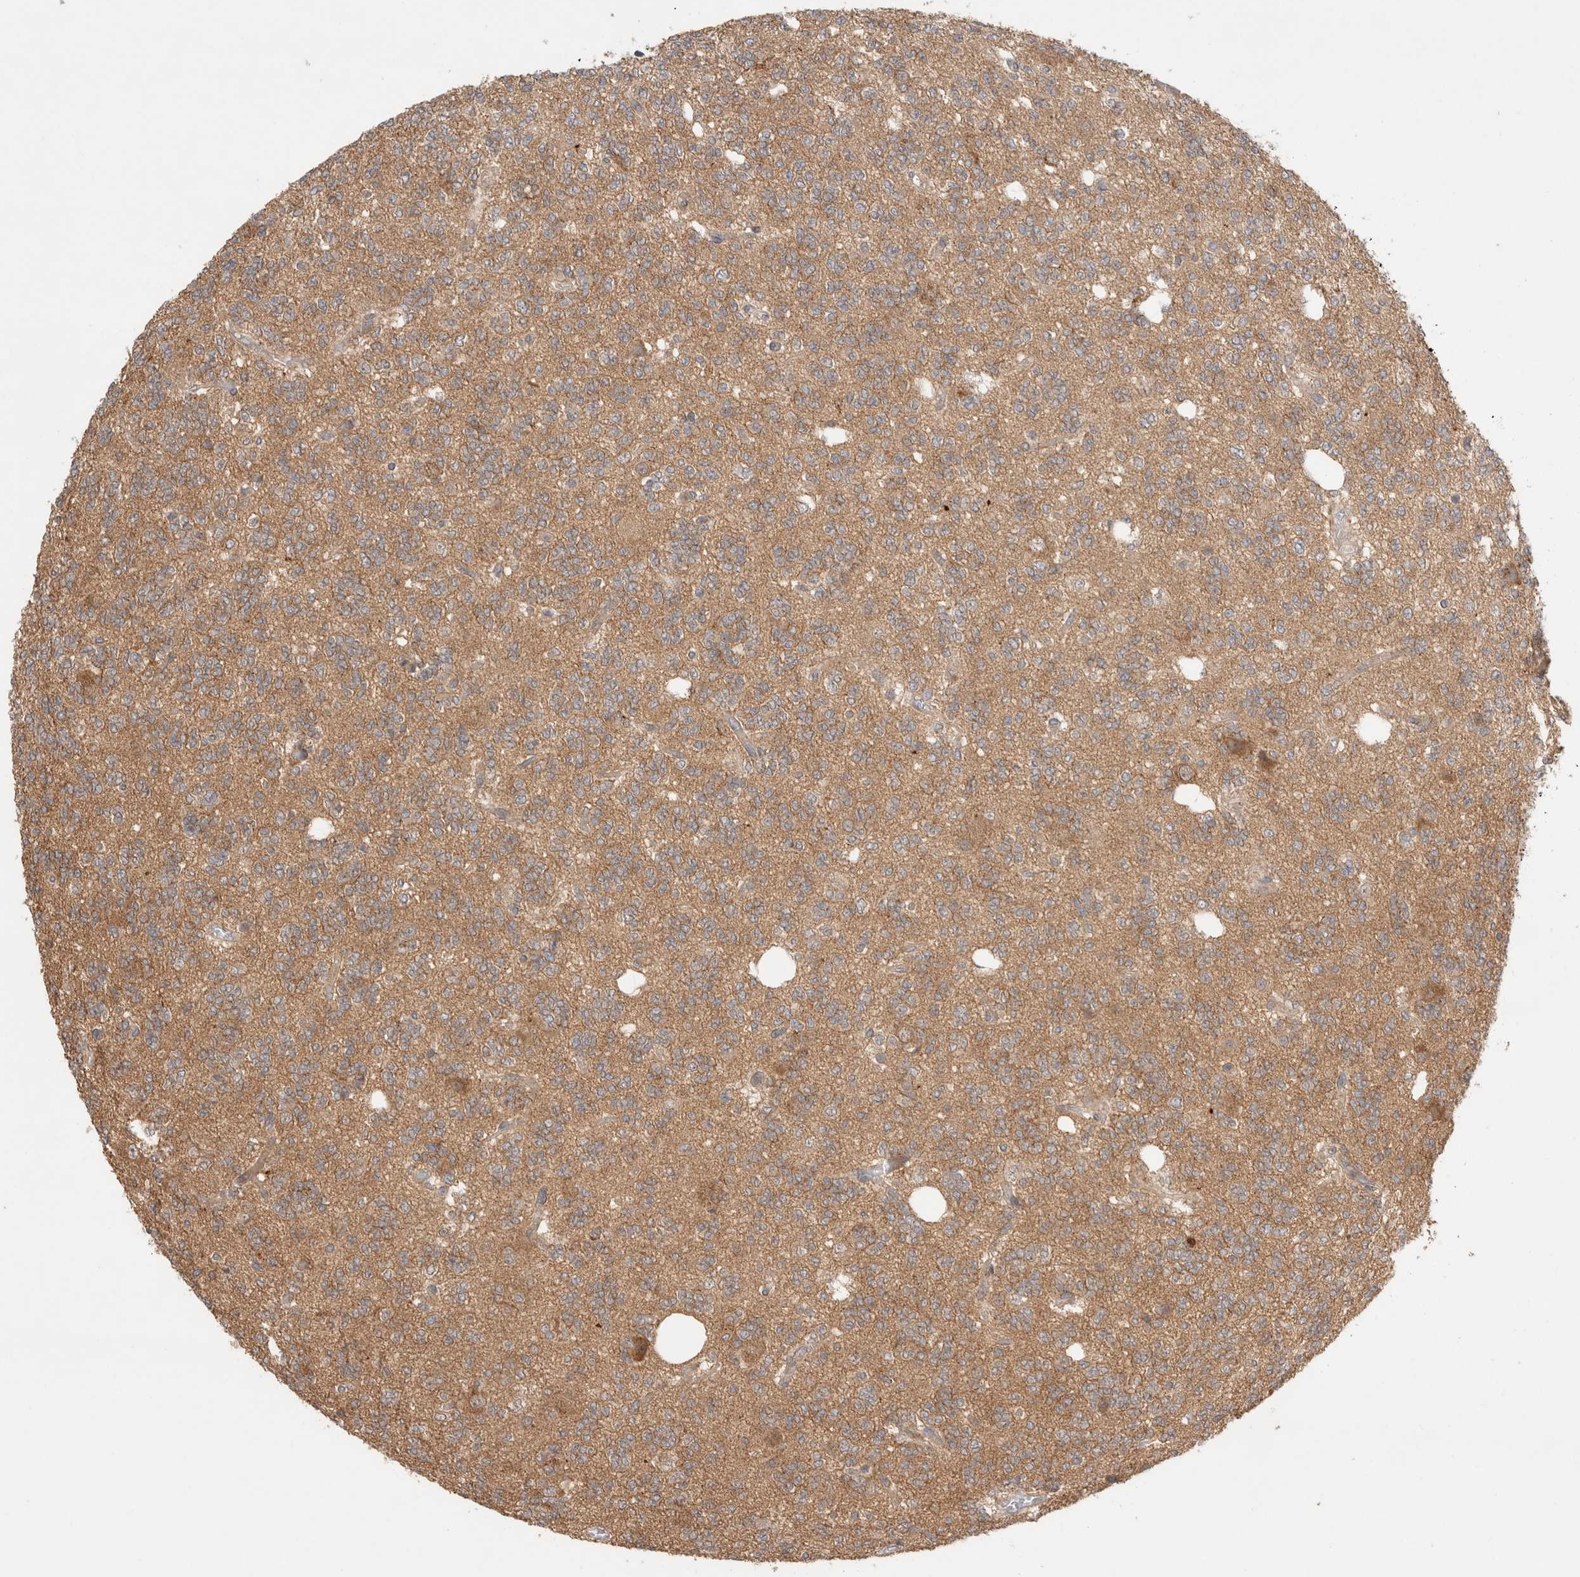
{"staining": {"intensity": "moderate", "quantity": ">75%", "location": "cytoplasmic/membranous"}, "tissue": "glioma", "cell_type": "Tumor cells", "image_type": "cancer", "snomed": [{"axis": "morphology", "description": "Glioma, malignant, Low grade"}, {"axis": "topography", "description": "Brain"}], "caption": "Human low-grade glioma (malignant) stained for a protein (brown) shows moderate cytoplasmic/membranous positive positivity in approximately >75% of tumor cells.", "gene": "VPS28", "patient": {"sex": "male", "age": 38}}